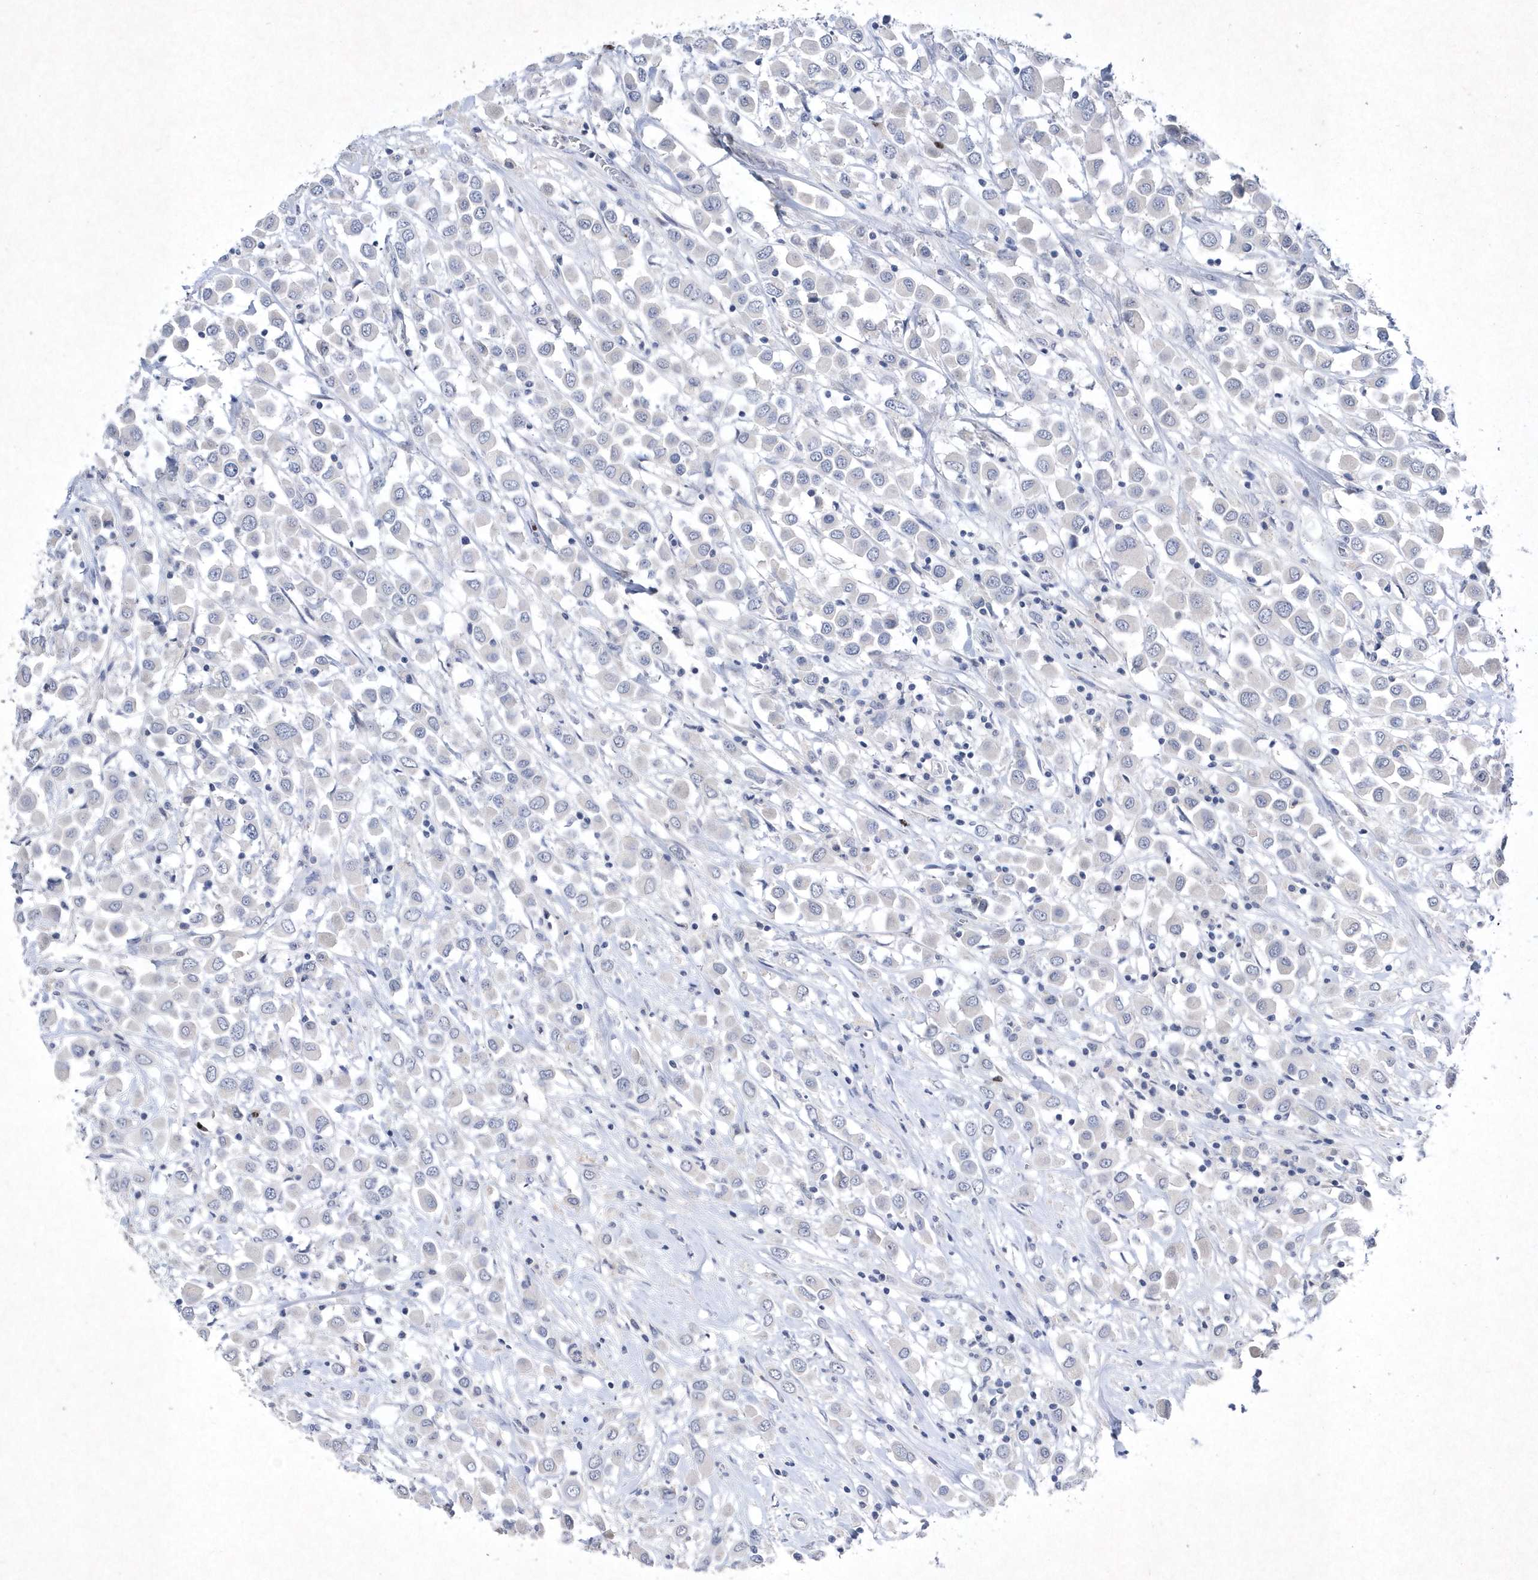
{"staining": {"intensity": "negative", "quantity": "none", "location": "none"}, "tissue": "breast cancer", "cell_type": "Tumor cells", "image_type": "cancer", "snomed": [{"axis": "morphology", "description": "Duct carcinoma"}, {"axis": "topography", "description": "Breast"}], "caption": "High magnification brightfield microscopy of invasive ductal carcinoma (breast) stained with DAB (brown) and counterstained with hematoxylin (blue): tumor cells show no significant staining.", "gene": "BHLHA15", "patient": {"sex": "female", "age": 61}}